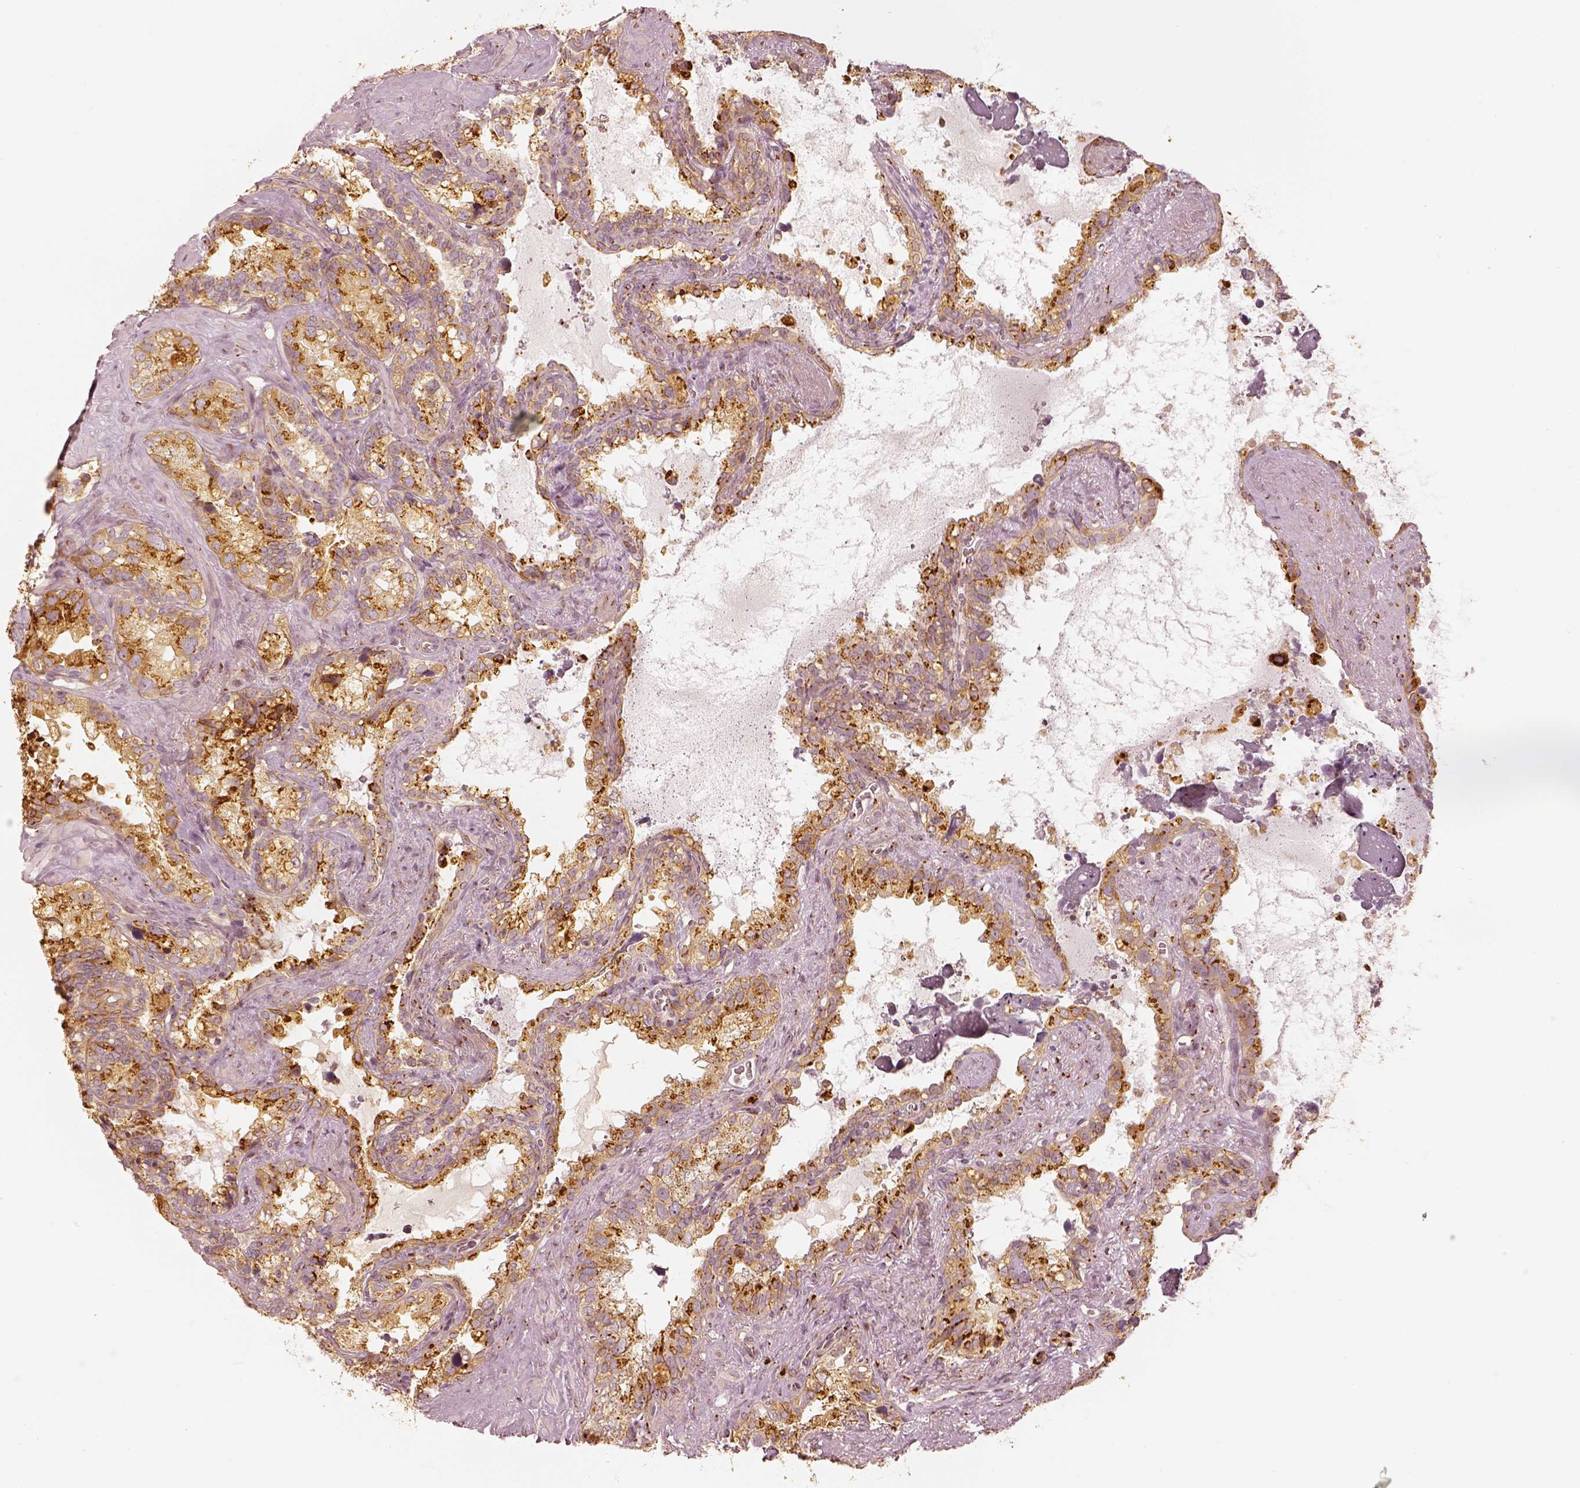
{"staining": {"intensity": "strong", "quantity": "25%-75%", "location": "cytoplasmic/membranous"}, "tissue": "seminal vesicle", "cell_type": "Glandular cells", "image_type": "normal", "snomed": [{"axis": "morphology", "description": "Normal tissue, NOS"}, {"axis": "topography", "description": "Seminal veicle"}], "caption": "Brown immunohistochemical staining in normal seminal vesicle displays strong cytoplasmic/membranous expression in about 25%-75% of glandular cells.", "gene": "GORASP2", "patient": {"sex": "male", "age": 71}}